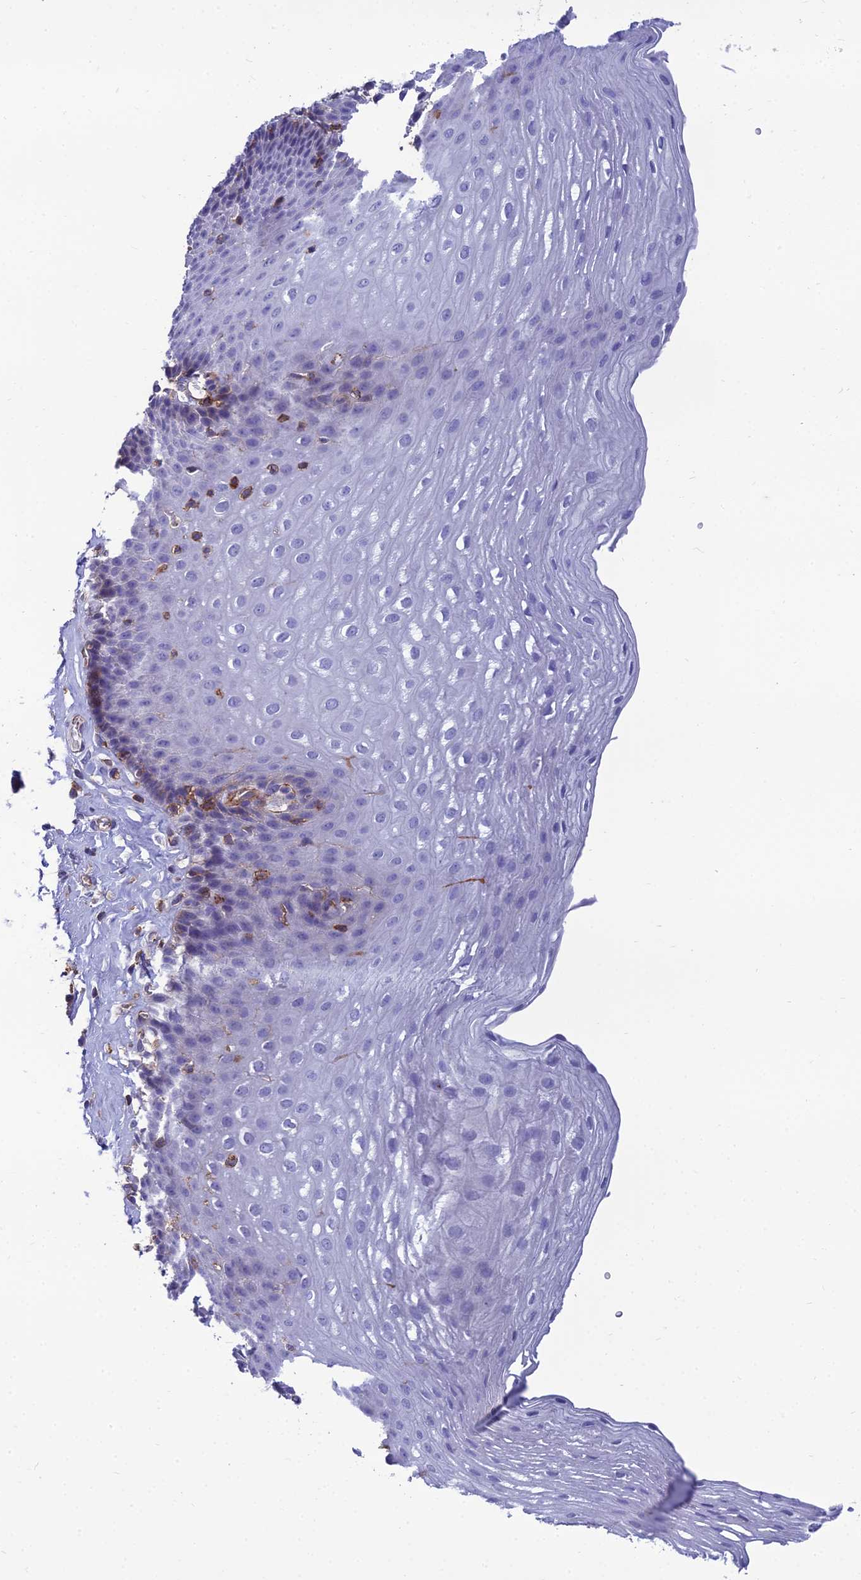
{"staining": {"intensity": "negative", "quantity": "none", "location": "none"}, "tissue": "esophagus", "cell_type": "Squamous epithelial cells", "image_type": "normal", "snomed": [{"axis": "morphology", "description": "Normal tissue, NOS"}, {"axis": "topography", "description": "Esophagus"}], "caption": "This is an immunohistochemistry image of normal esophagus. There is no positivity in squamous epithelial cells.", "gene": "PPP1R18", "patient": {"sex": "female", "age": 66}}